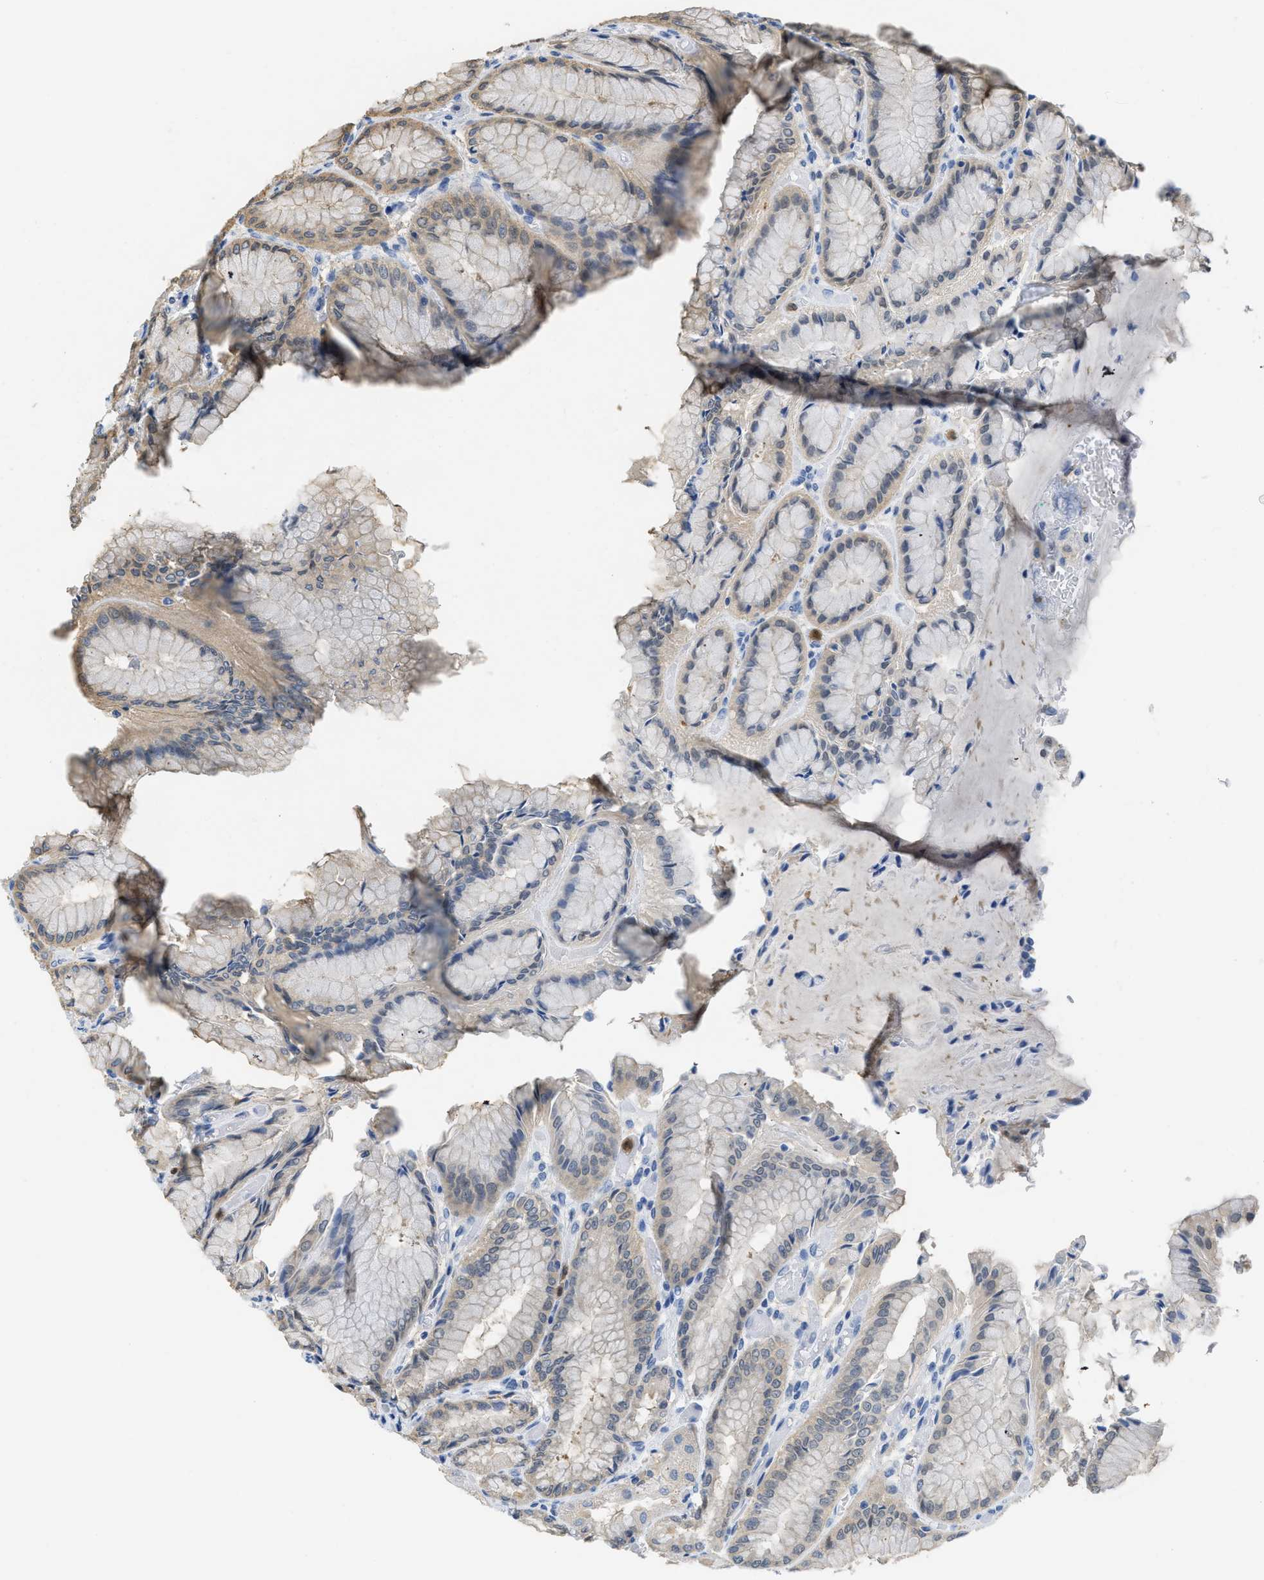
{"staining": {"intensity": "weak", "quantity": ">75%", "location": "cytoplasmic/membranous"}, "tissue": "stomach", "cell_type": "Glandular cells", "image_type": "normal", "snomed": [{"axis": "morphology", "description": "Normal tissue, NOS"}, {"axis": "topography", "description": "Stomach, upper"}], "caption": "Weak cytoplasmic/membranous staining for a protein is present in approximately >75% of glandular cells of unremarkable stomach using immunohistochemistry (IHC).", "gene": "SERPINB1", "patient": {"sex": "male", "age": 72}}